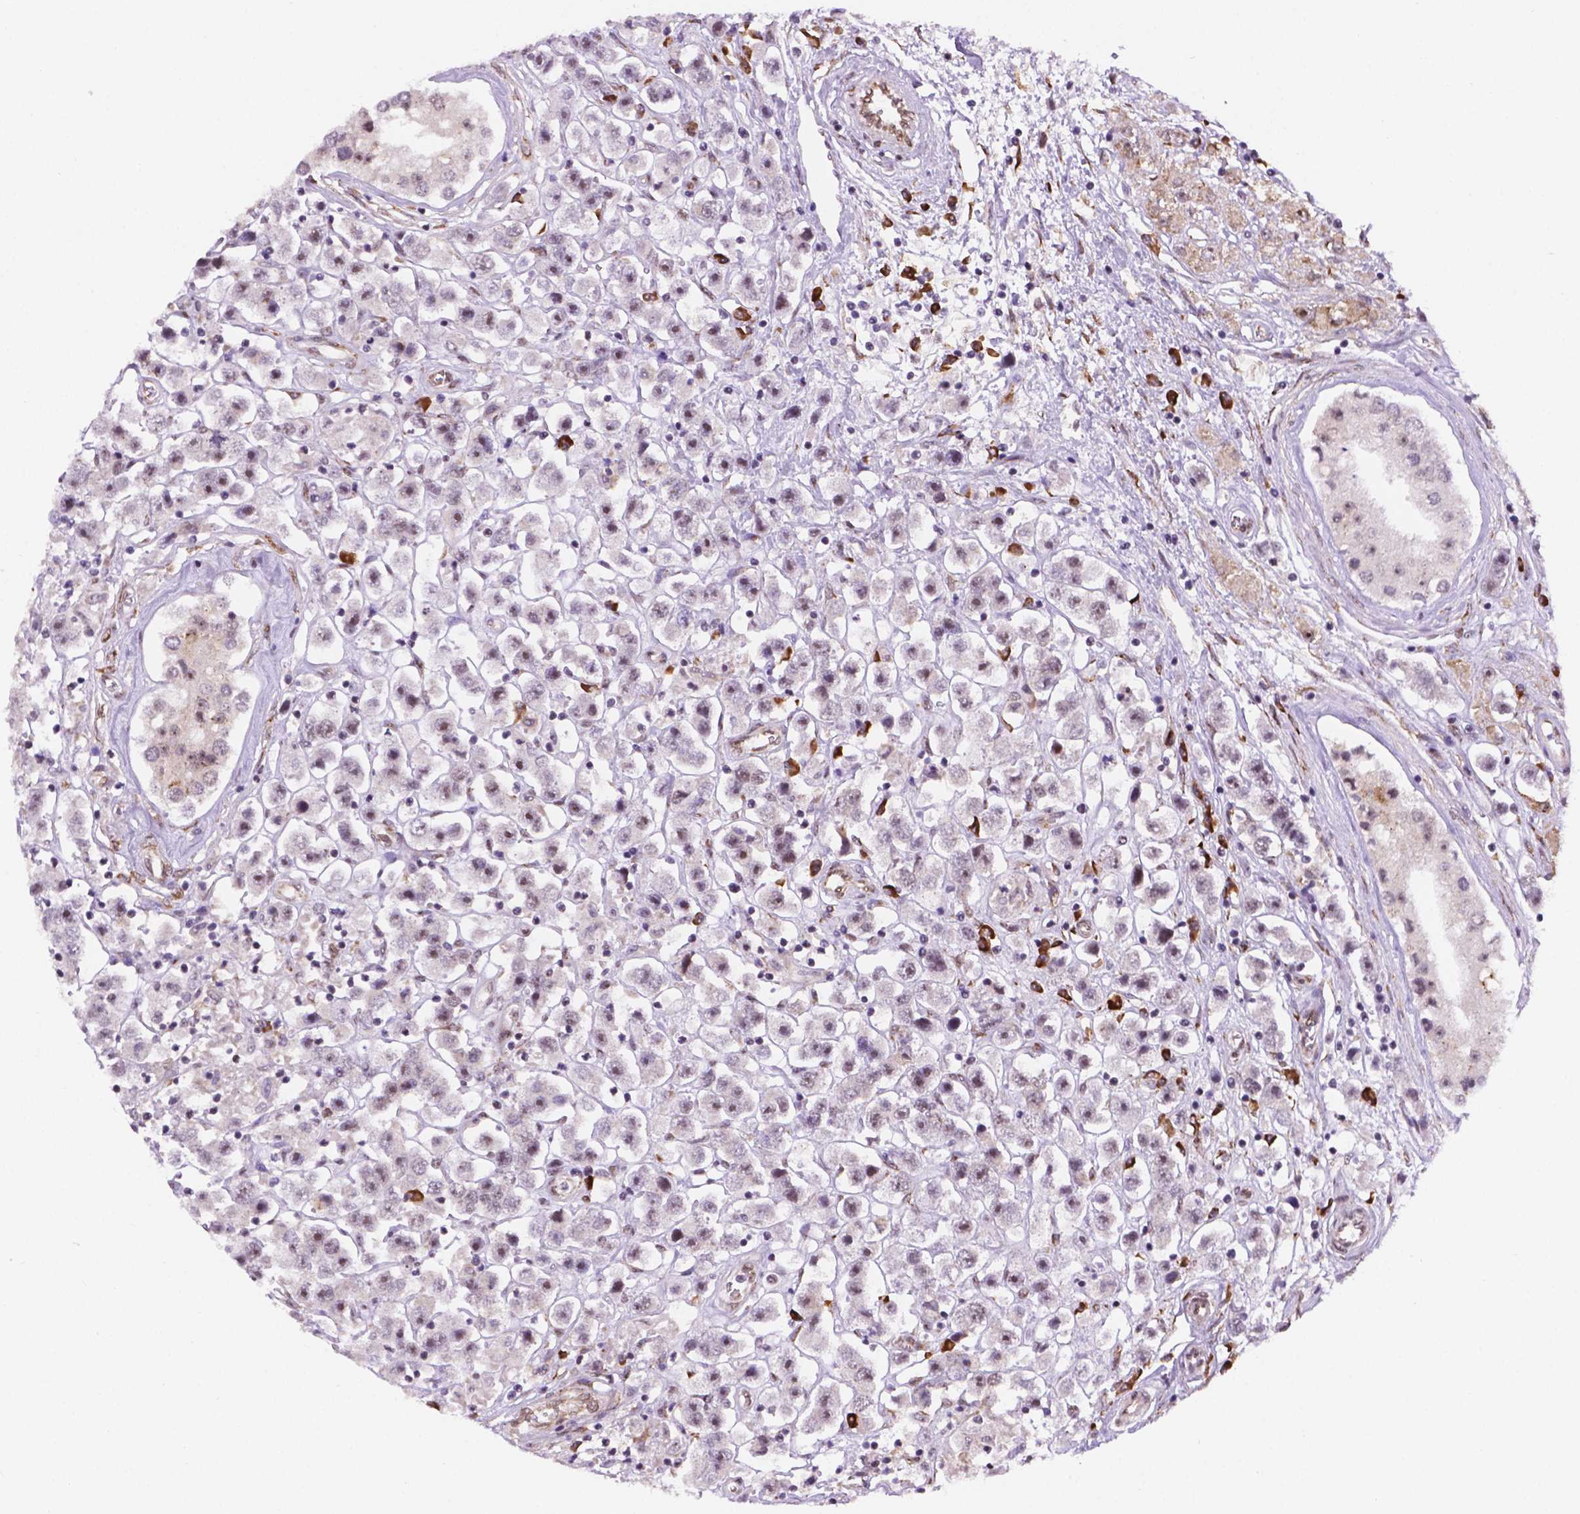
{"staining": {"intensity": "negative", "quantity": "none", "location": "none"}, "tissue": "testis cancer", "cell_type": "Tumor cells", "image_type": "cancer", "snomed": [{"axis": "morphology", "description": "Seminoma, NOS"}, {"axis": "topography", "description": "Testis"}], "caption": "This is an immunohistochemistry photomicrograph of testis seminoma. There is no staining in tumor cells.", "gene": "FNIP1", "patient": {"sex": "male", "age": 45}}